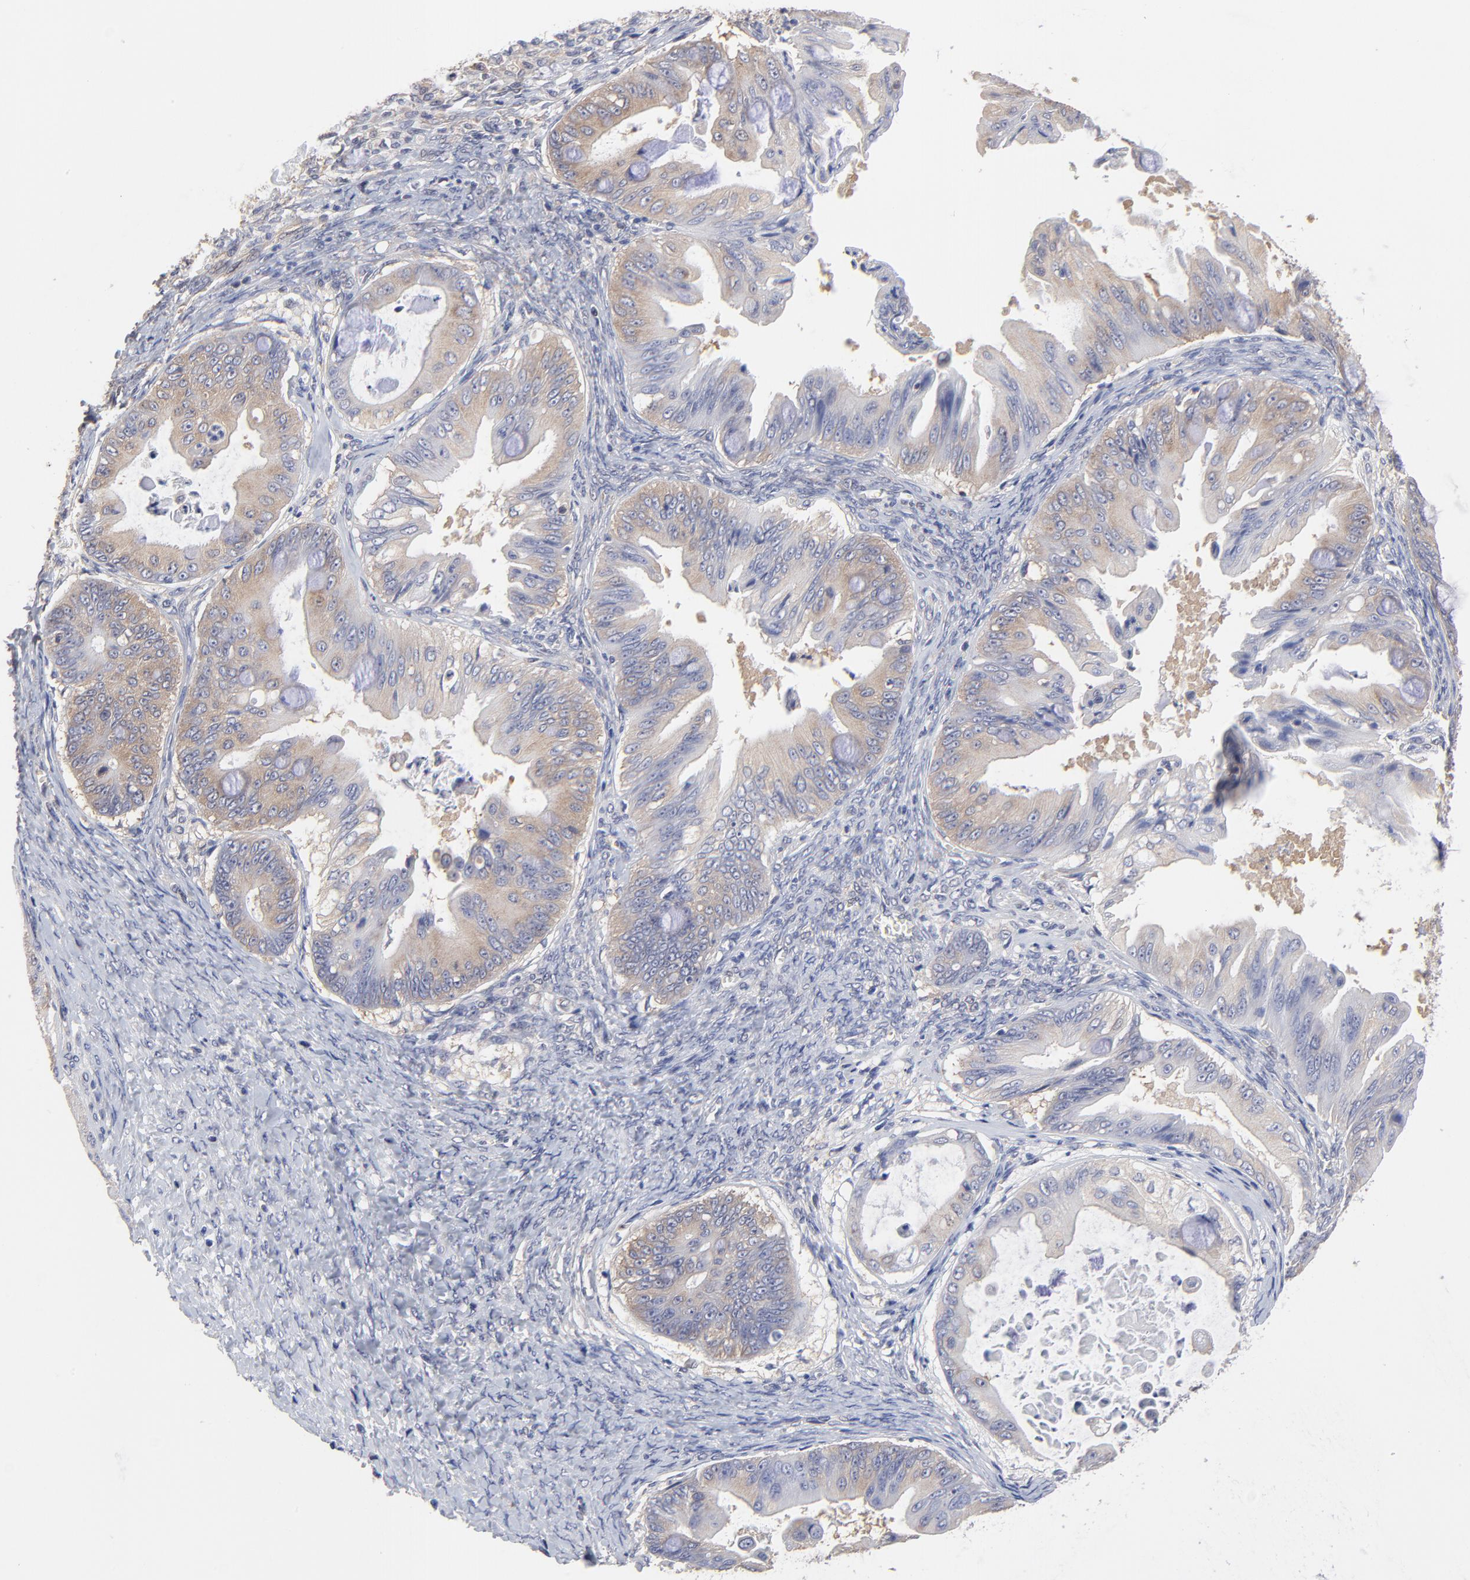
{"staining": {"intensity": "weak", "quantity": "25%-75%", "location": "cytoplasmic/membranous"}, "tissue": "ovarian cancer", "cell_type": "Tumor cells", "image_type": "cancer", "snomed": [{"axis": "morphology", "description": "Cystadenocarcinoma, mucinous, NOS"}, {"axis": "topography", "description": "Ovary"}], "caption": "Protein analysis of ovarian cancer (mucinous cystadenocarcinoma) tissue exhibits weak cytoplasmic/membranous expression in approximately 25%-75% of tumor cells.", "gene": "CCT2", "patient": {"sex": "female", "age": 37}}